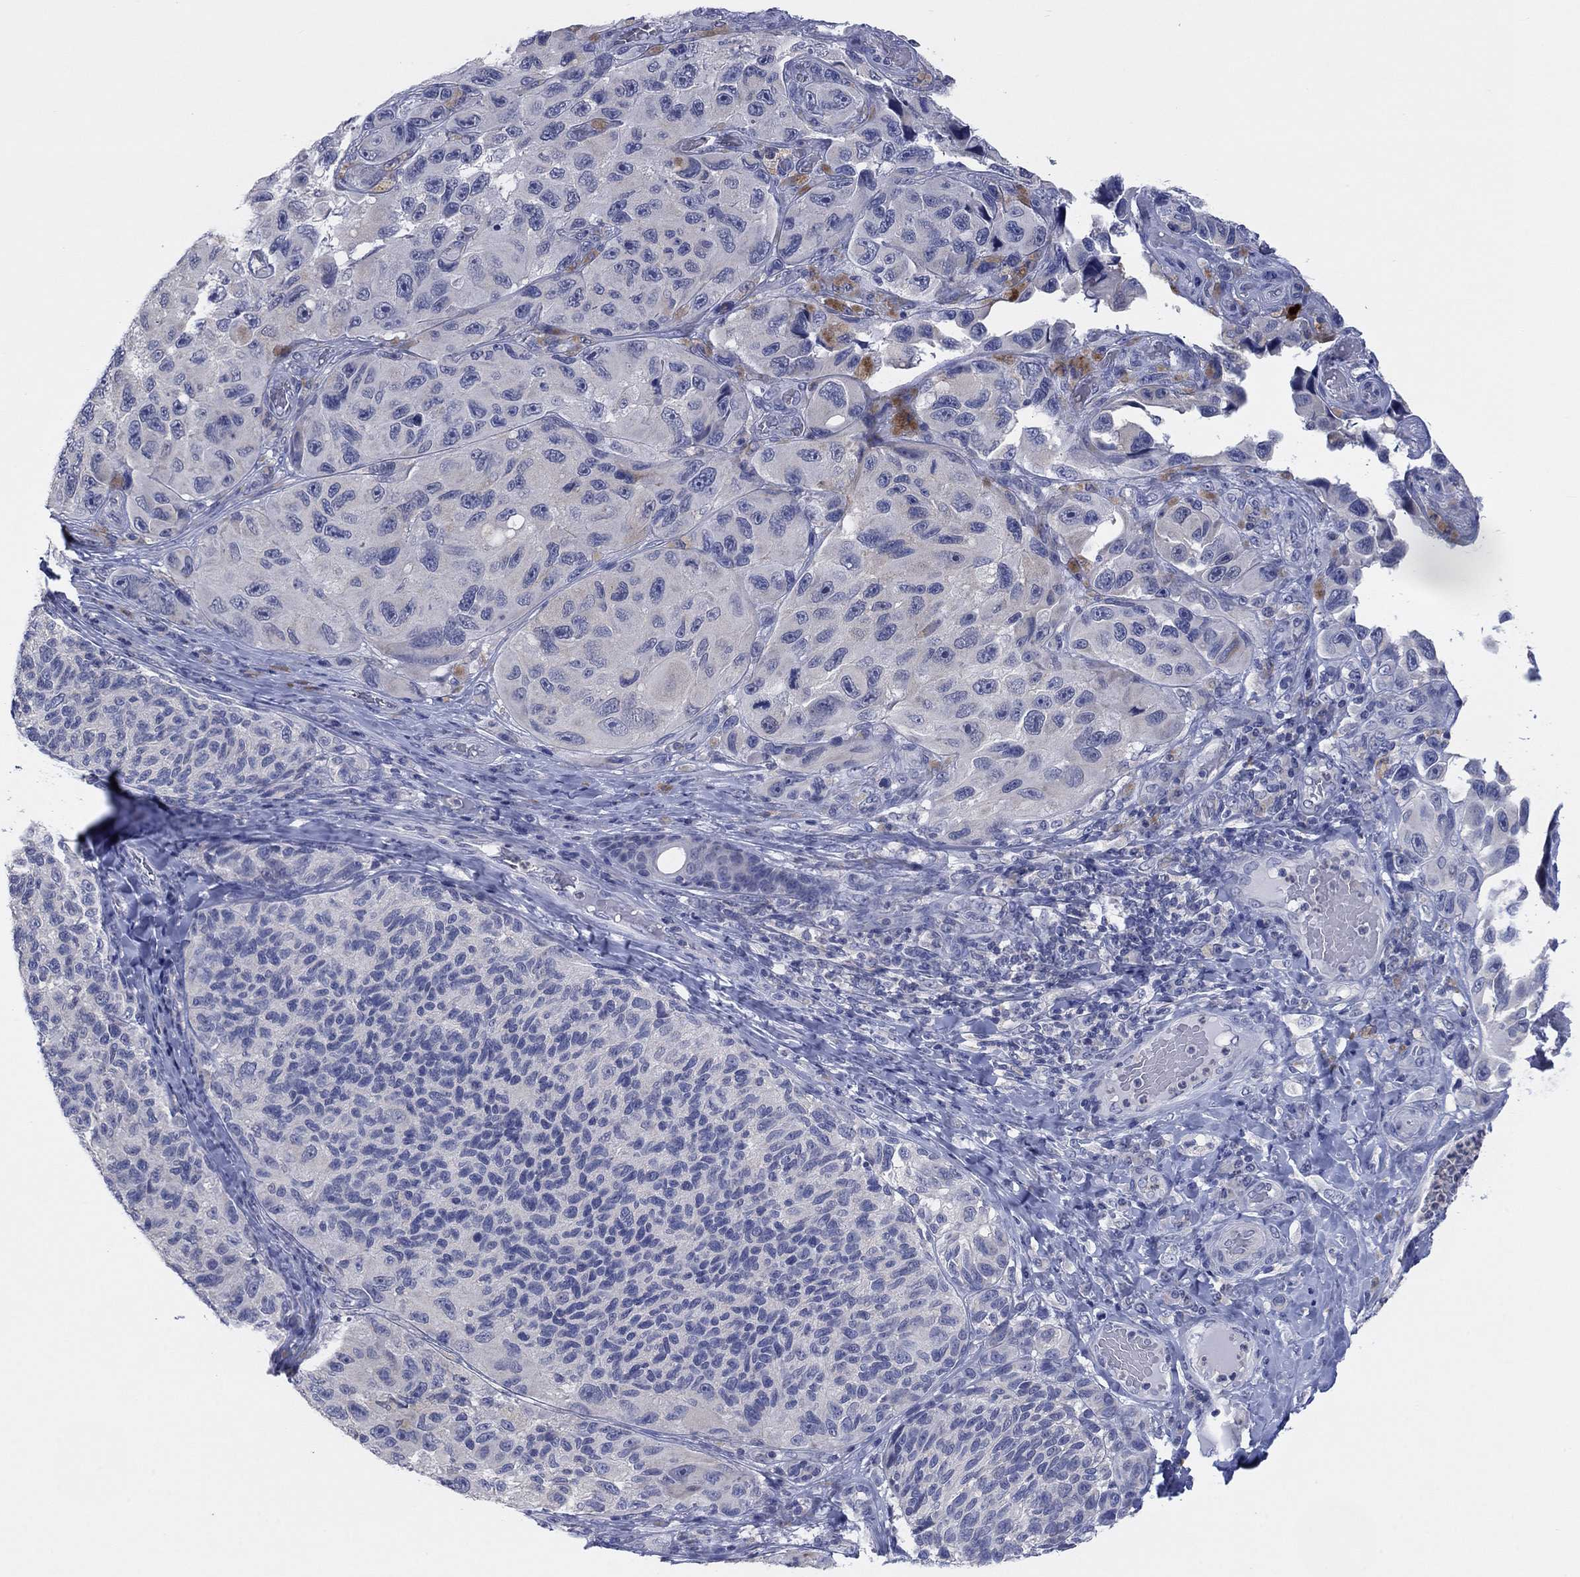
{"staining": {"intensity": "negative", "quantity": "none", "location": "none"}, "tissue": "melanoma", "cell_type": "Tumor cells", "image_type": "cancer", "snomed": [{"axis": "morphology", "description": "Malignant melanoma, NOS"}, {"axis": "topography", "description": "Skin"}], "caption": "The histopathology image exhibits no staining of tumor cells in malignant melanoma.", "gene": "FER1L6", "patient": {"sex": "female", "age": 73}}